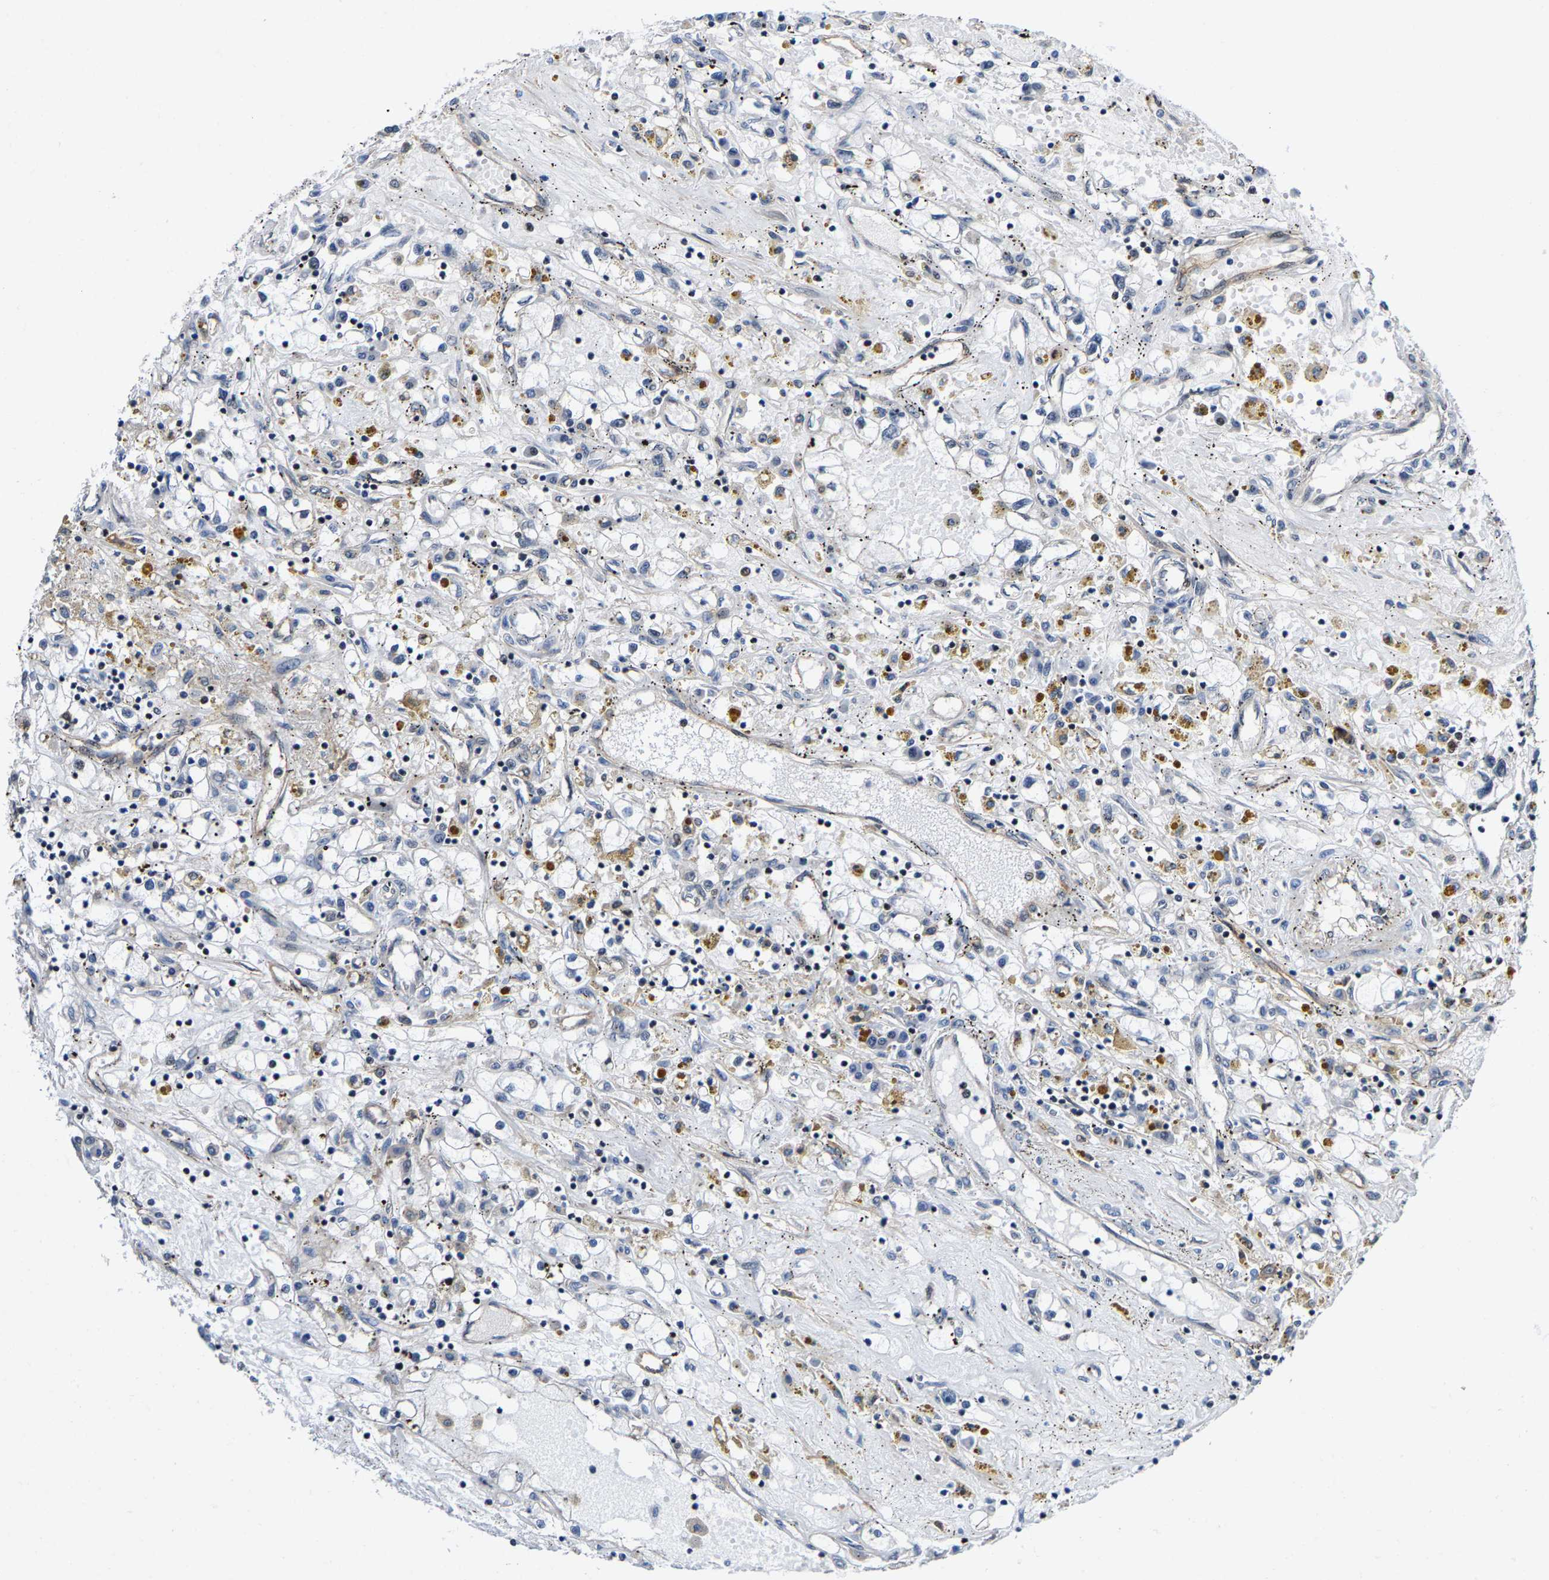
{"staining": {"intensity": "negative", "quantity": "none", "location": "none"}, "tissue": "renal cancer", "cell_type": "Tumor cells", "image_type": "cancer", "snomed": [{"axis": "morphology", "description": "Adenocarcinoma, NOS"}, {"axis": "topography", "description": "Kidney"}], "caption": "Tumor cells show no significant protein positivity in renal cancer. Brightfield microscopy of IHC stained with DAB (brown) and hematoxylin (blue), captured at high magnification.", "gene": "GTPBP10", "patient": {"sex": "male", "age": 56}}